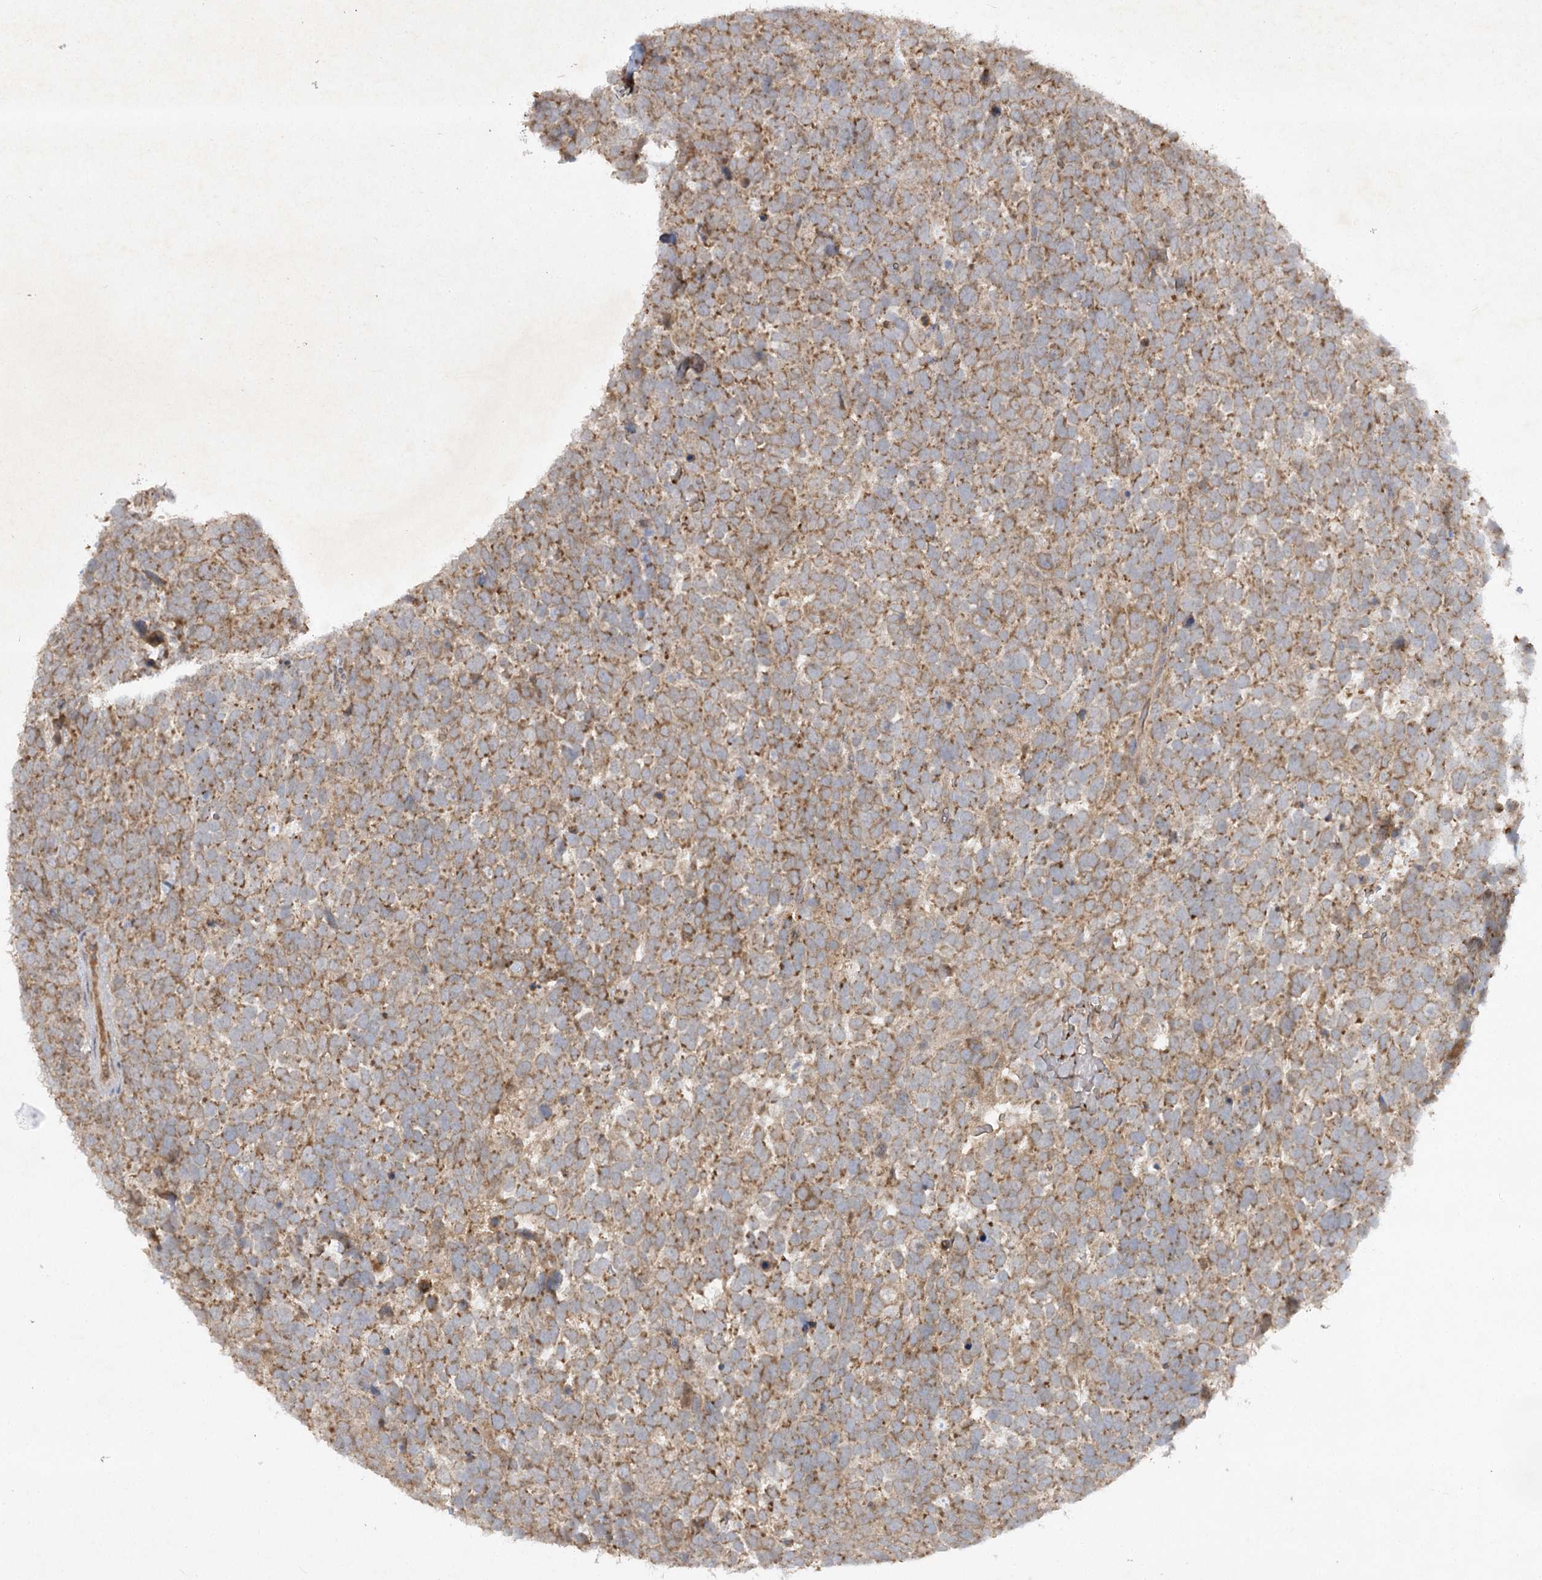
{"staining": {"intensity": "moderate", "quantity": ">75%", "location": "cytoplasmic/membranous"}, "tissue": "urothelial cancer", "cell_type": "Tumor cells", "image_type": "cancer", "snomed": [{"axis": "morphology", "description": "Urothelial carcinoma, High grade"}, {"axis": "topography", "description": "Urinary bladder"}], "caption": "Urothelial carcinoma (high-grade) stained for a protein exhibits moderate cytoplasmic/membranous positivity in tumor cells.", "gene": "TRAF3IP1", "patient": {"sex": "female", "age": 82}}